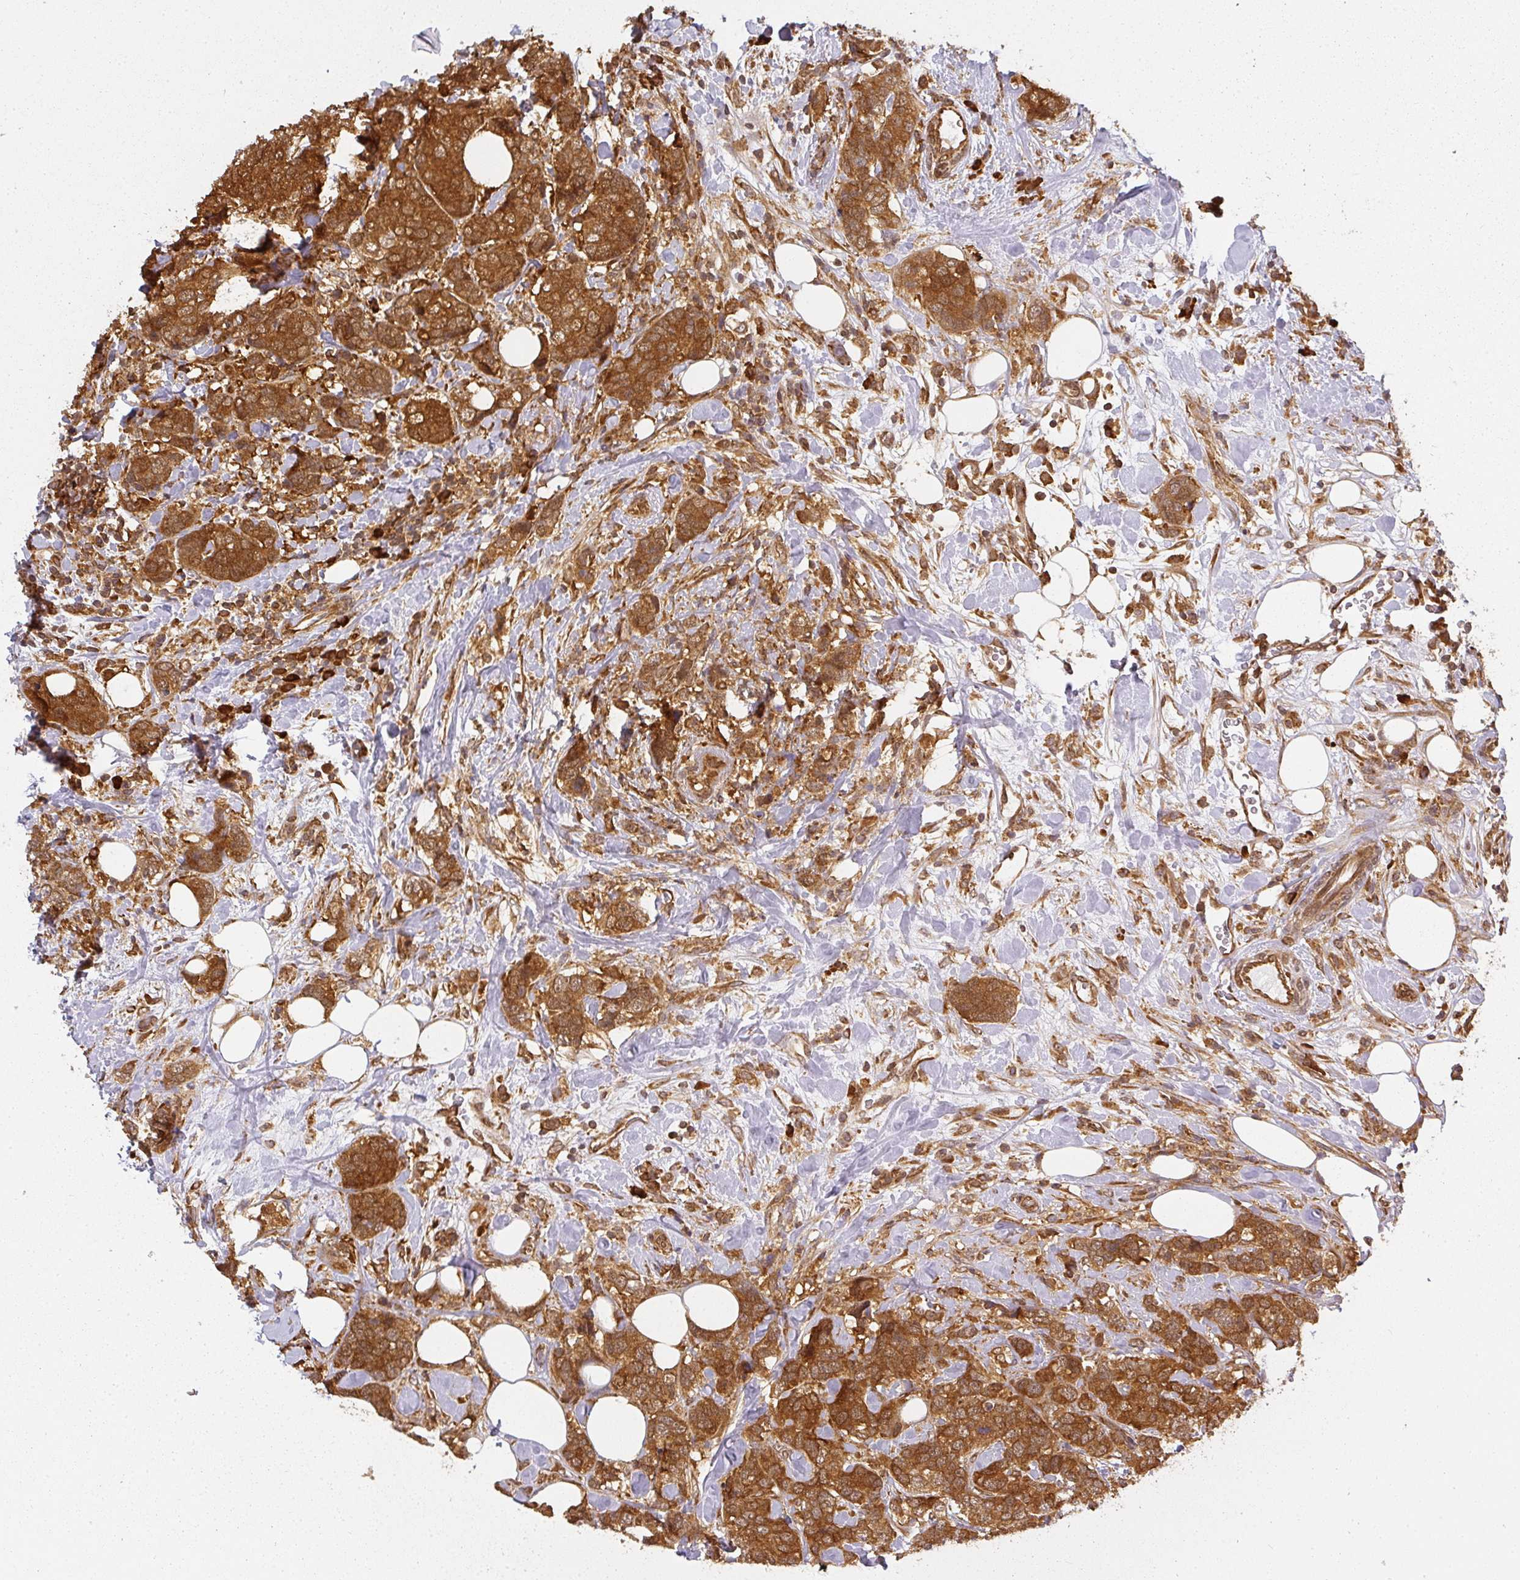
{"staining": {"intensity": "strong", "quantity": ">75%", "location": "cytoplasmic/membranous"}, "tissue": "breast cancer", "cell_type": "Tumor cells", "image_type": "cancer", "snomed": [{"axis": "morphology", "description": "Lobular carcinoma"}, {"axis": "topography", "description": "Breast"}], "caption": "Breast cancer tissue displays strong cytoplasmic/membranous positivity in about >75% of tumor cells", "gene": "PPP6R3", "patient": {"sex": "female", "age": 59}}